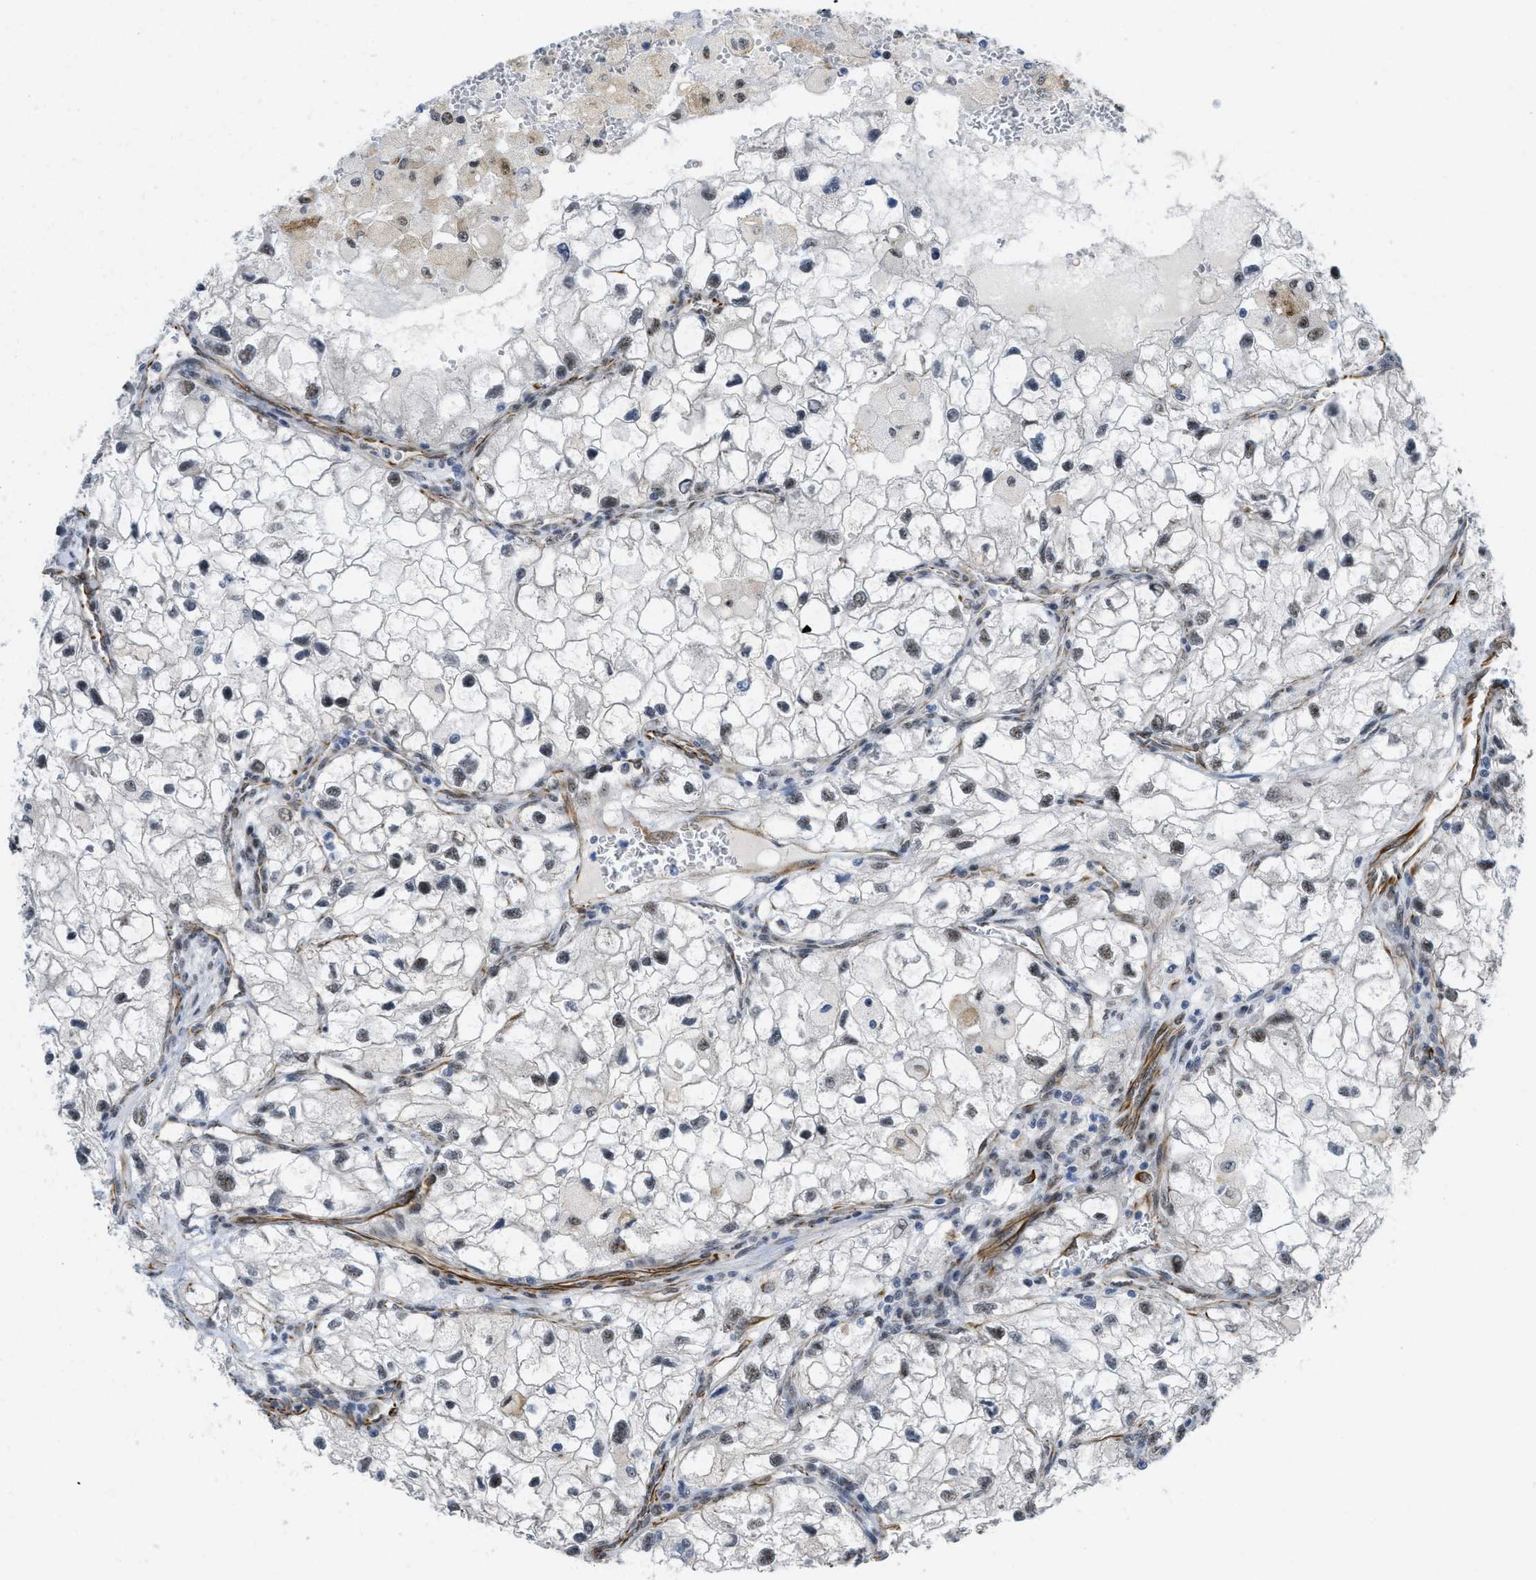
{"staining": {"intensity": "weak", "quantity": "<25%", "location": "nuclear"}, "tissue": "renal cancer", "cell_type": "Tumor cells", "image_type": "cancer", "snomed": [{"axis": "morphology", "description": "Adenocarcinoma, NOS"}, {"axis": "topography", "description": "Kidney"}], "caption": "A high-resolution histopathology image shows immunohistochemistry staining of renal adenocarcinoma, which reveals no significant positivity in tumor cells. The staining was performed using DAB to visualize the protein expression in brown, while the nuclei were stained in blue with hematoxylin (Magnification: 20x).", "gene": "LRRC8B", "patient": {"sex": "female", "age": 70}}